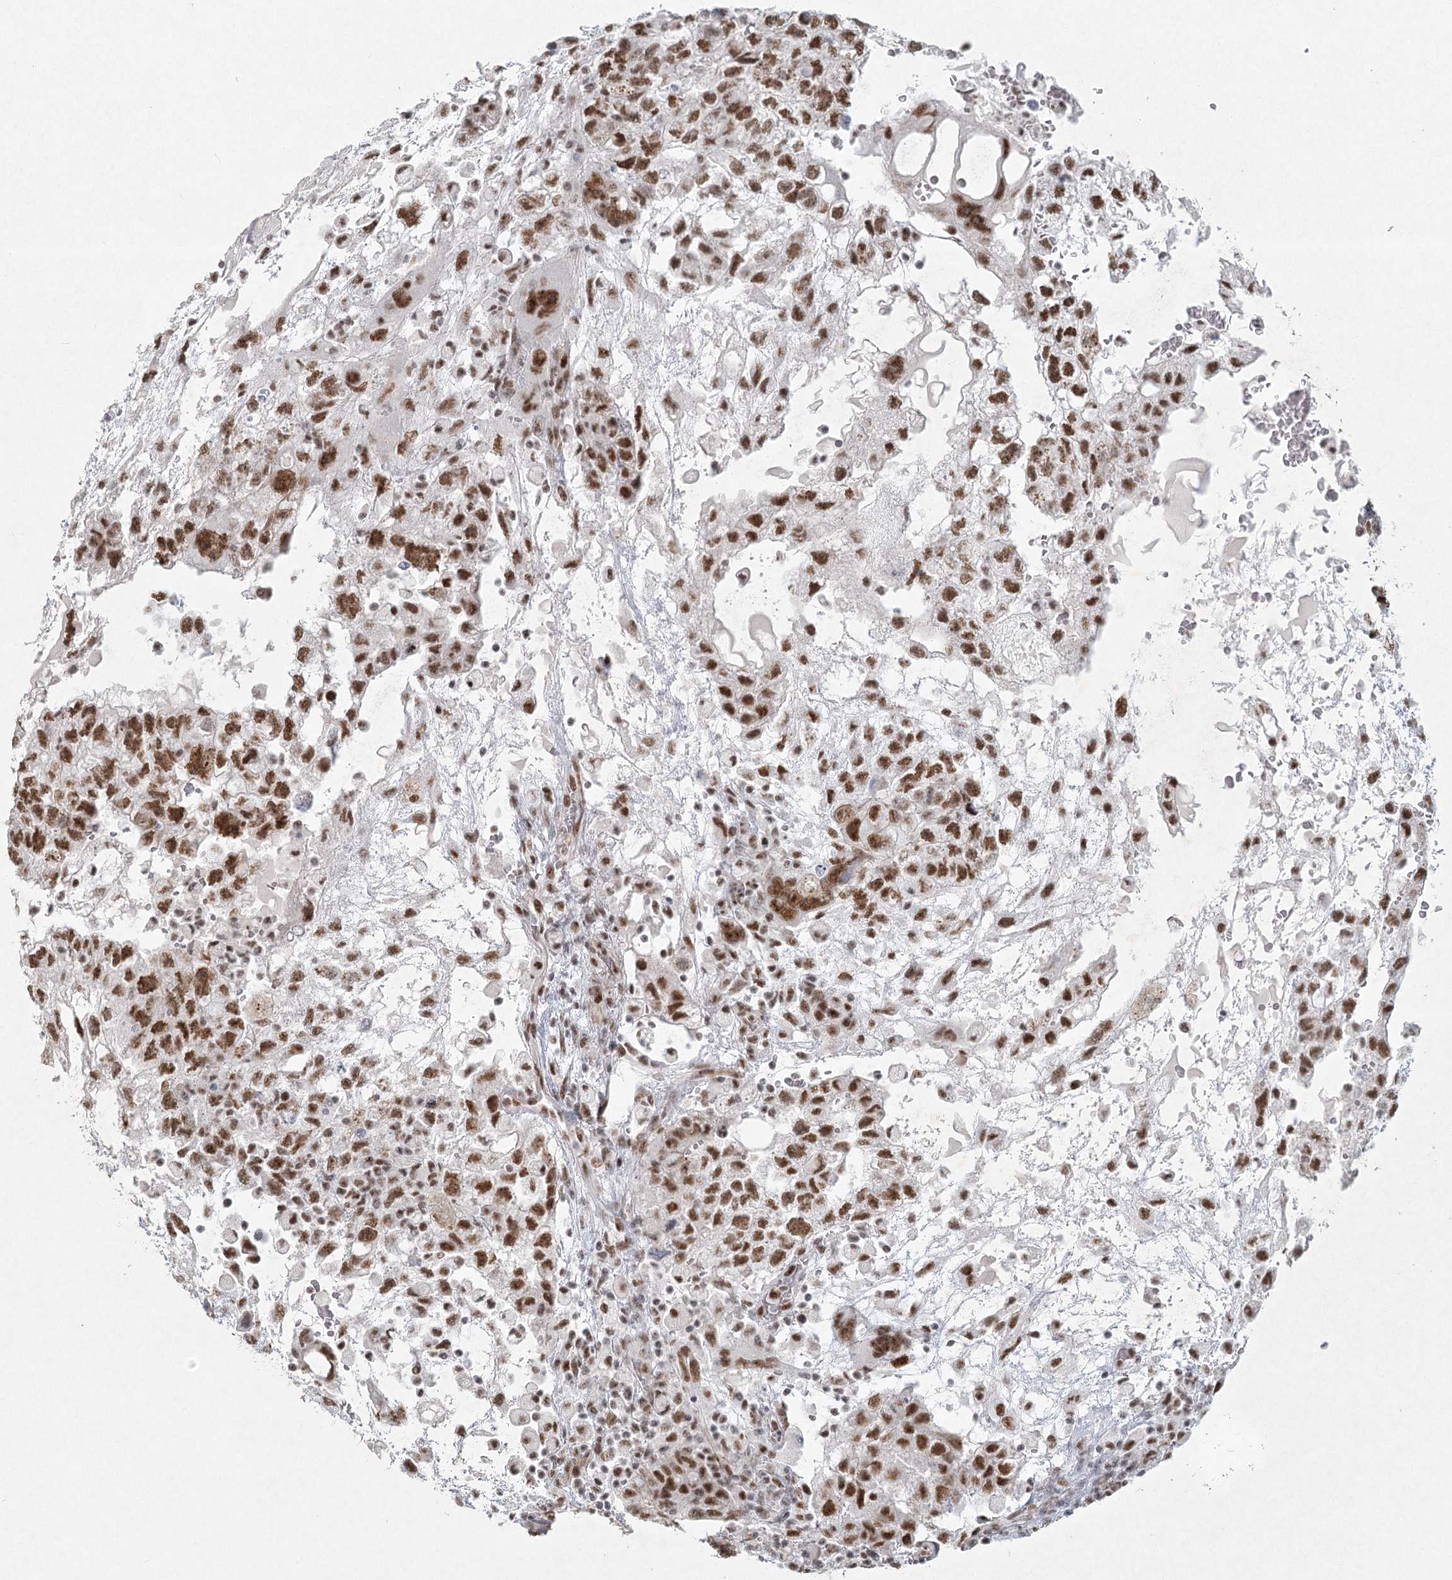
{"staining": {"intensity": "strong", "quantity": ">75%", "location": "nuclear"}, "tissue": "testis cancer", "cell_type": "Tumor cells", "image_type": "cancer", "snomed": [{"axis": "morphology", "description": "Carcinoma, Embryonal, NOS"}, {"axis": "topography", "description": "Testis"}], "caption": "There is high levels of strong nuclear staining in tumor cells of testis embryonal carcinoma, as demonstrated by immunohistochemical staining (brown color).", "gene": "U2SURP", "patient": {"sex": "male", "age": 36}}